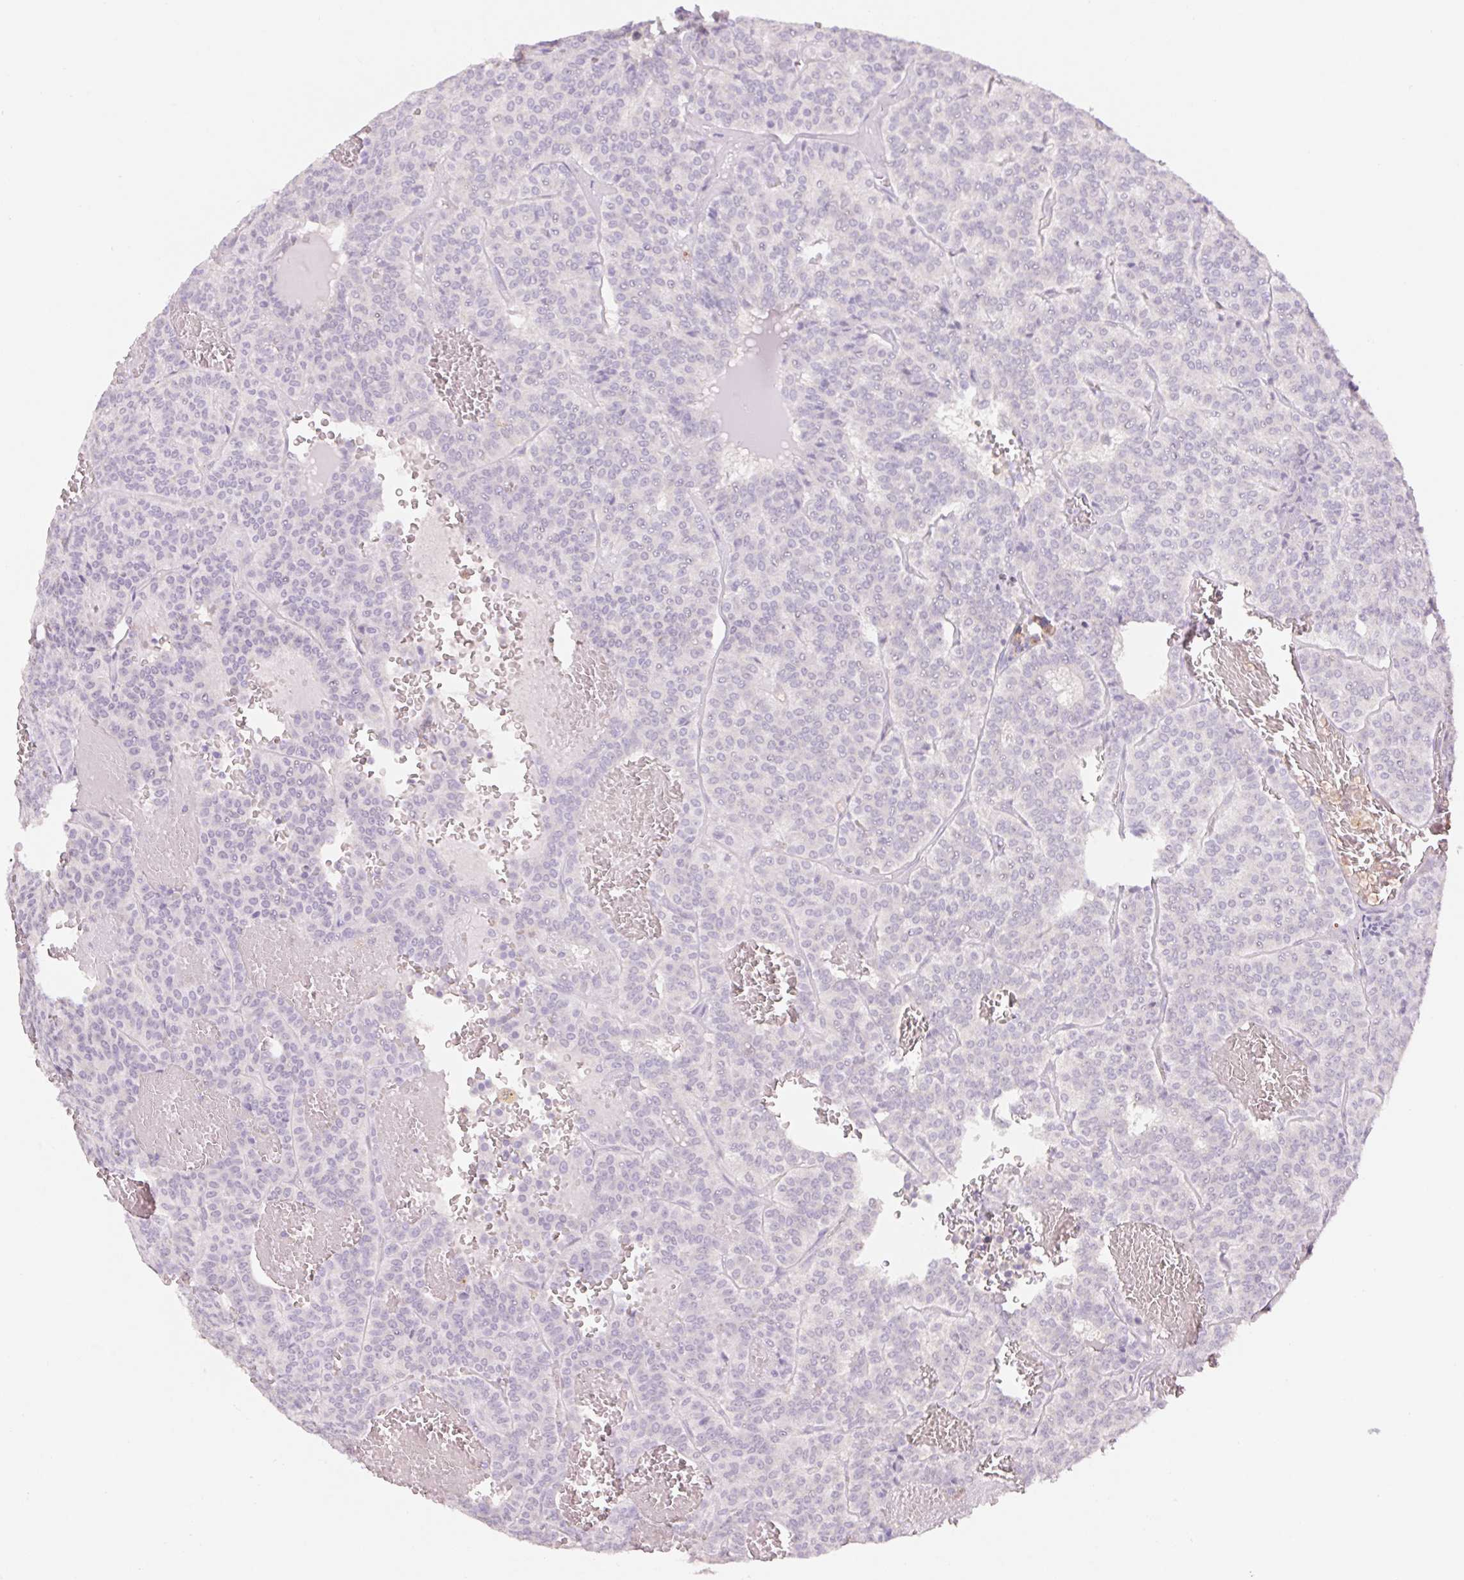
{"staining": {"intensity": "negative", "quantity": "none", "location": "none"}, "tissue": "carcinoid", "cell_type": "Tumor cells", "image_type": "cancer", "snomed": [{"axis": "morphology", "description": "Carcinoid, malignant, NOS"}, {"axis": "topography", "description": "Lung"}], "caption": "Protein analysis of carcinoid exhibits no significant expression in tumor cells.", "gene": "PNMA8B", "patient": {"sex": "male", "age": 70}}